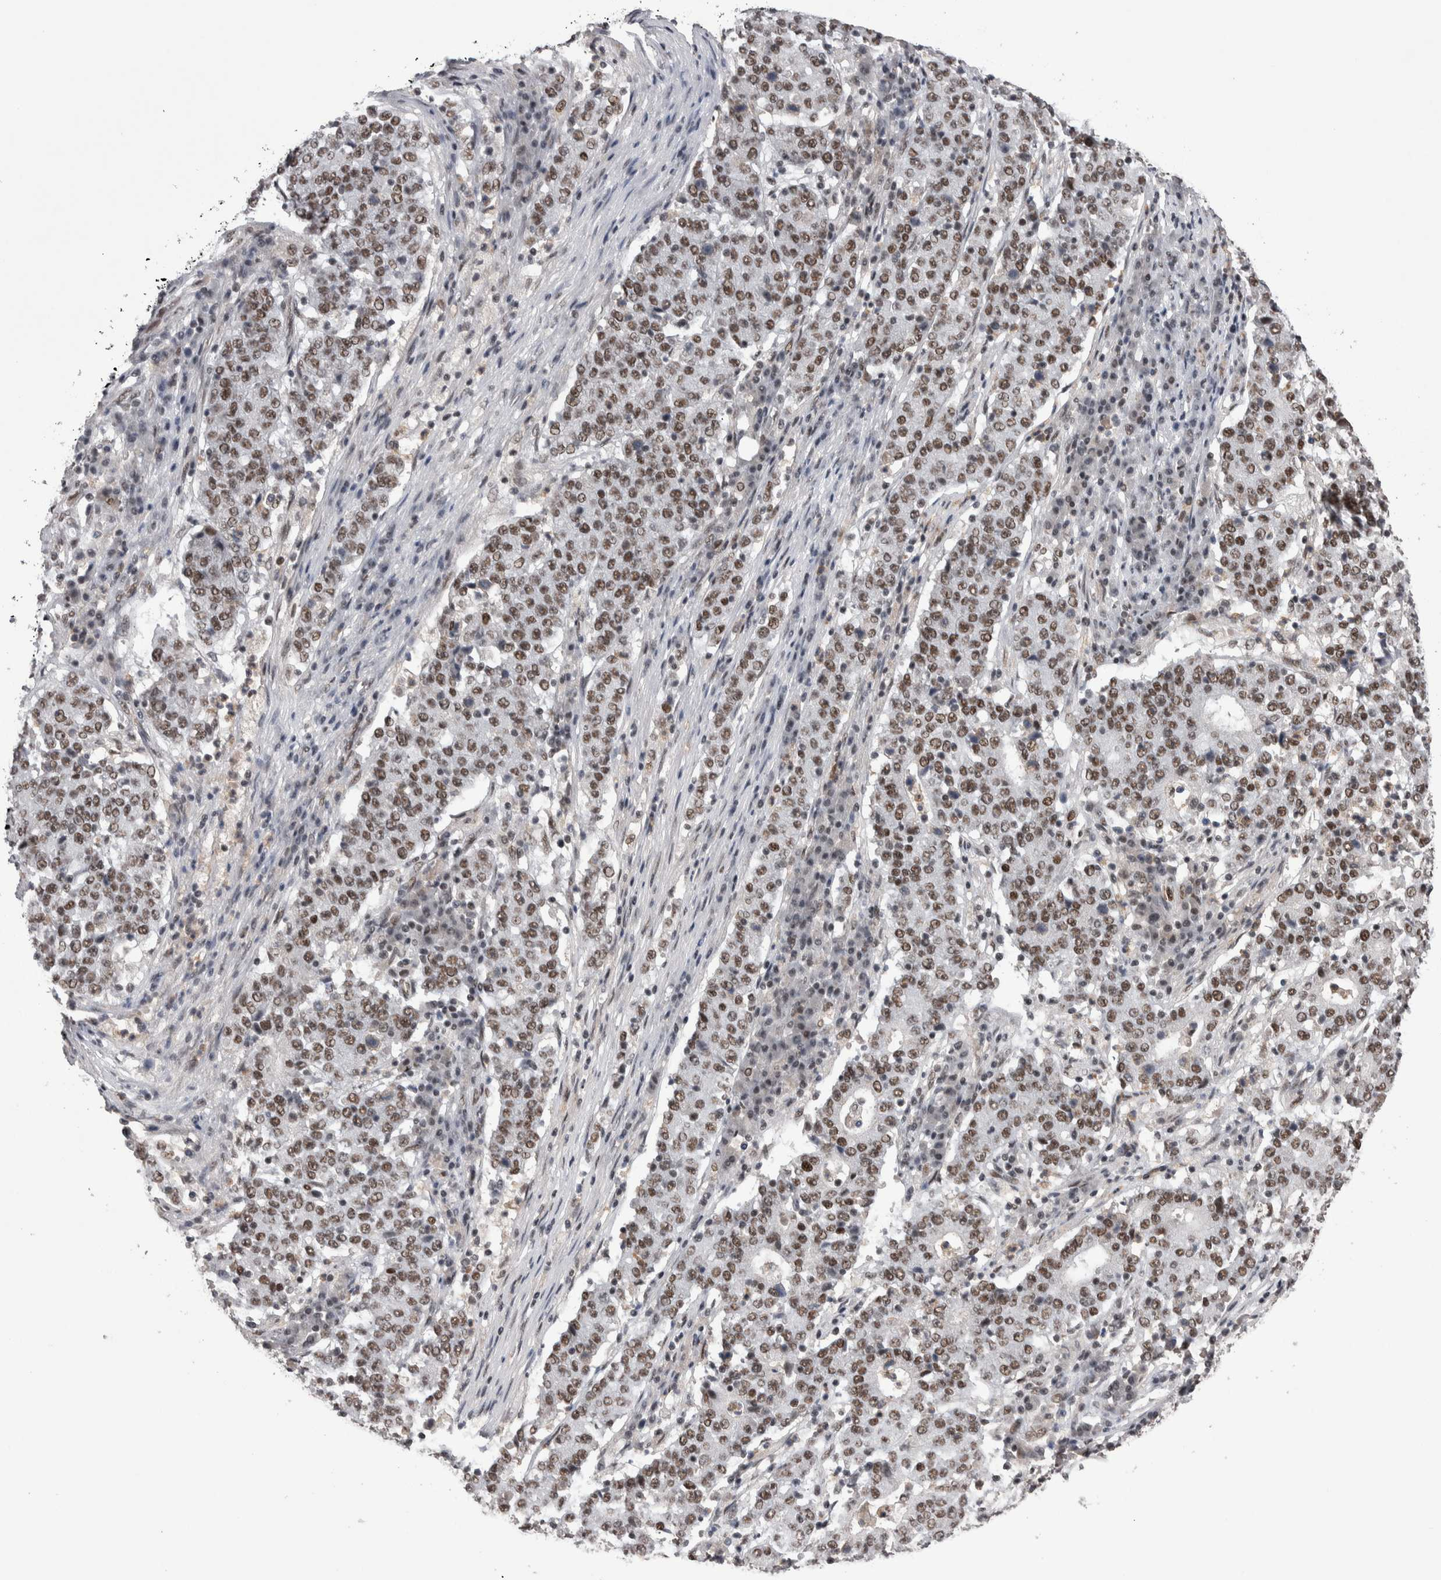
{"staining": {"intensity": "moderate", "quantity": ">75%", "location": "nuclear"}, "tissue": "stomach cancer", "cell_type": "Tumor cells", "image_type": "cancer", "snomed": [{"axis": "morphology", "description": "Adenocarcinoma, NOS"}, {"axis": "topography", "description": "Stomach"}], "caption": "Stomach cancer tissue displays moderate nuclear staining in about >75% of tumor cells", "gene": "DMTF1", "patient": {"sex": "male", "age": 59}}